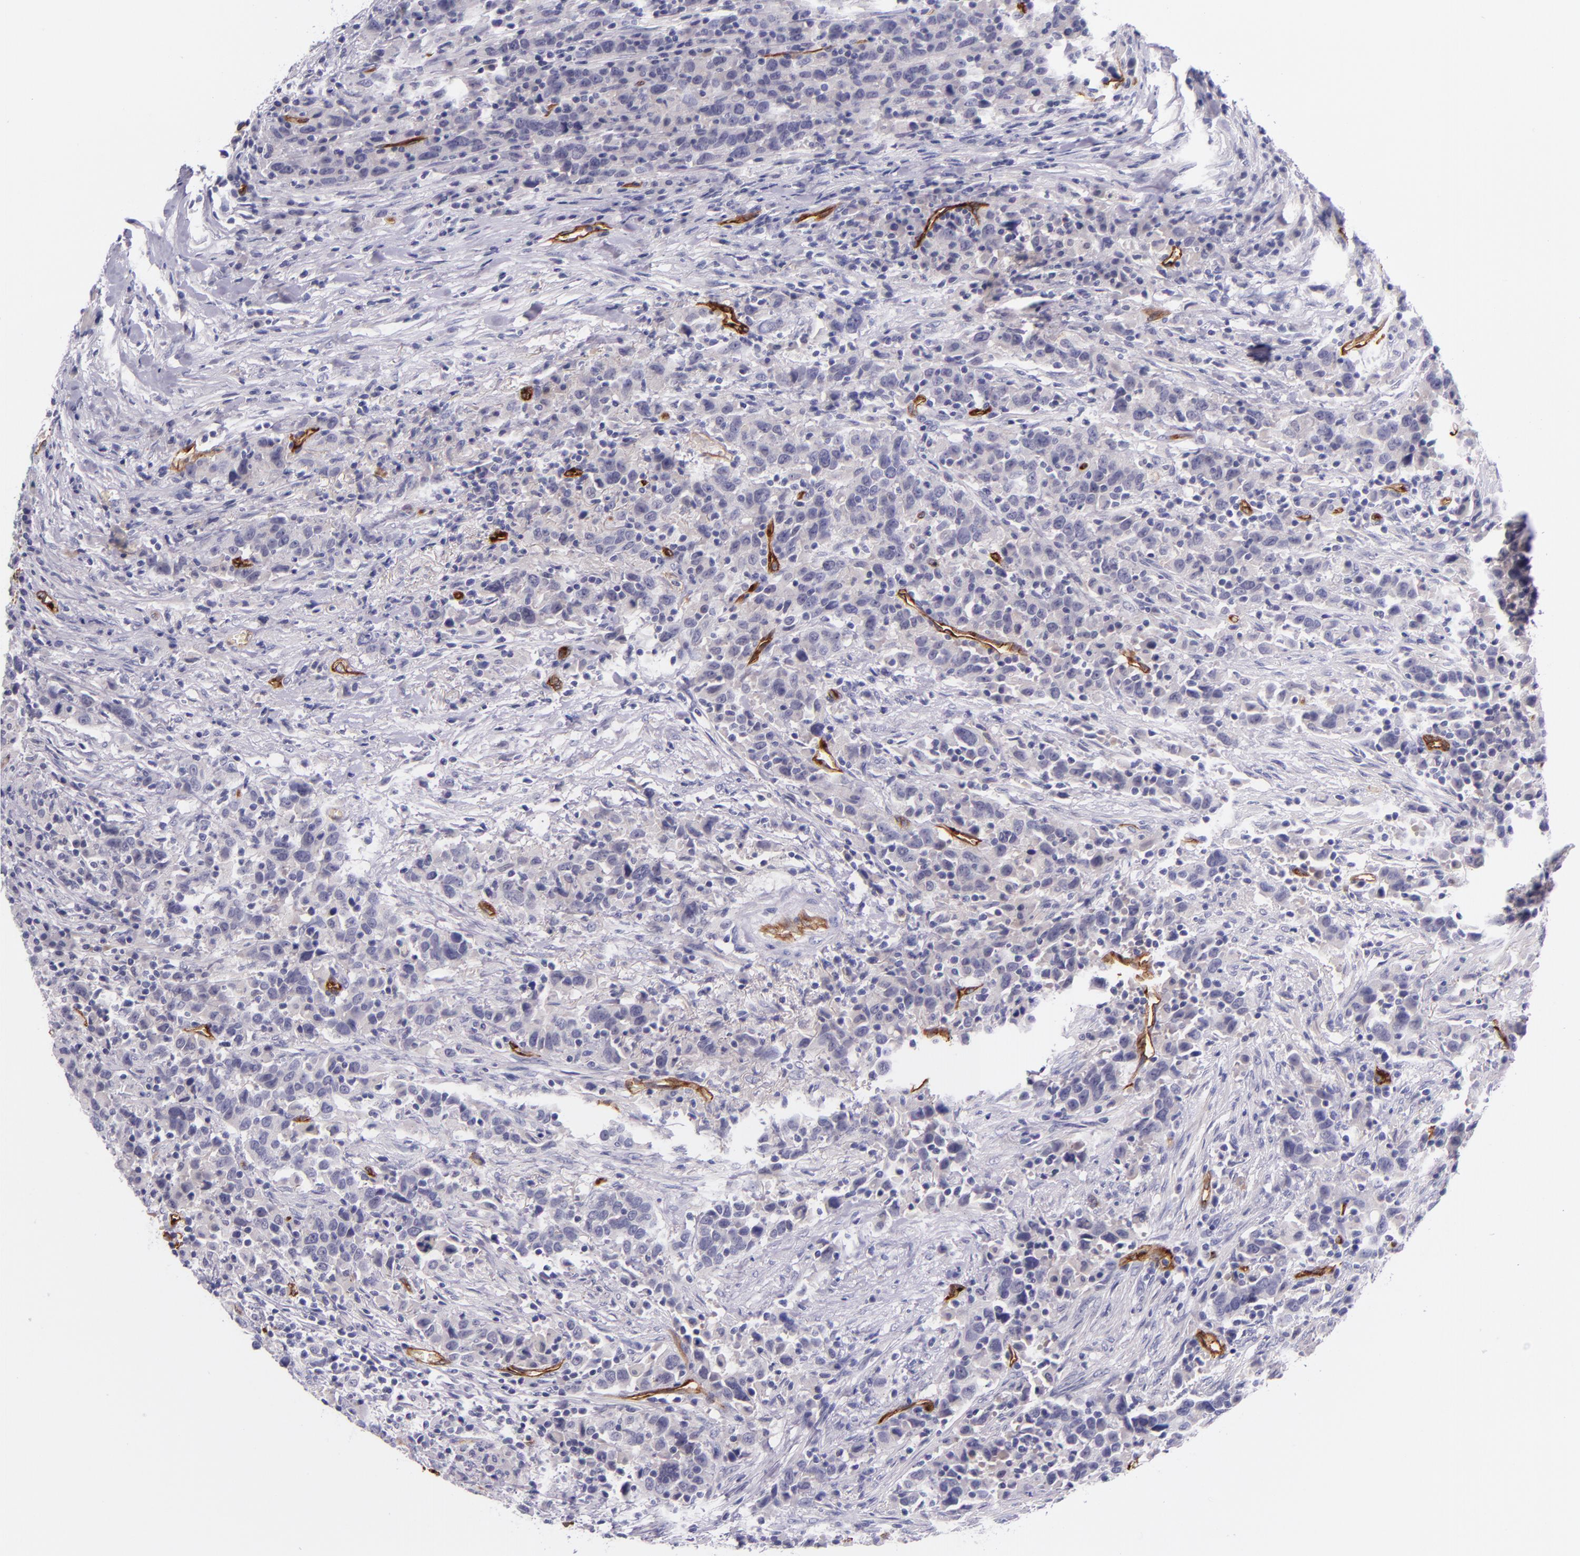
{"staining": {"intensity": "negative", "quantity": "none", "location": "none"}, "tissue": "urothelial cancer", "cell_type": "Tumor cells", "image_type": "cancer", "snomed": [{"axis": "morphology", "description": "Urothelial carcinoma, High grade"}, {"axis": "topography", "description": "Urinary bladder"}], "caption": "A high-resolution image shows immunohistochemistry staining of high-grade urothelial carcinoma, which displays no significant expression in tumor cells.", "gene": "NOS3", "patient": {"sex": "male", "age": 61}}